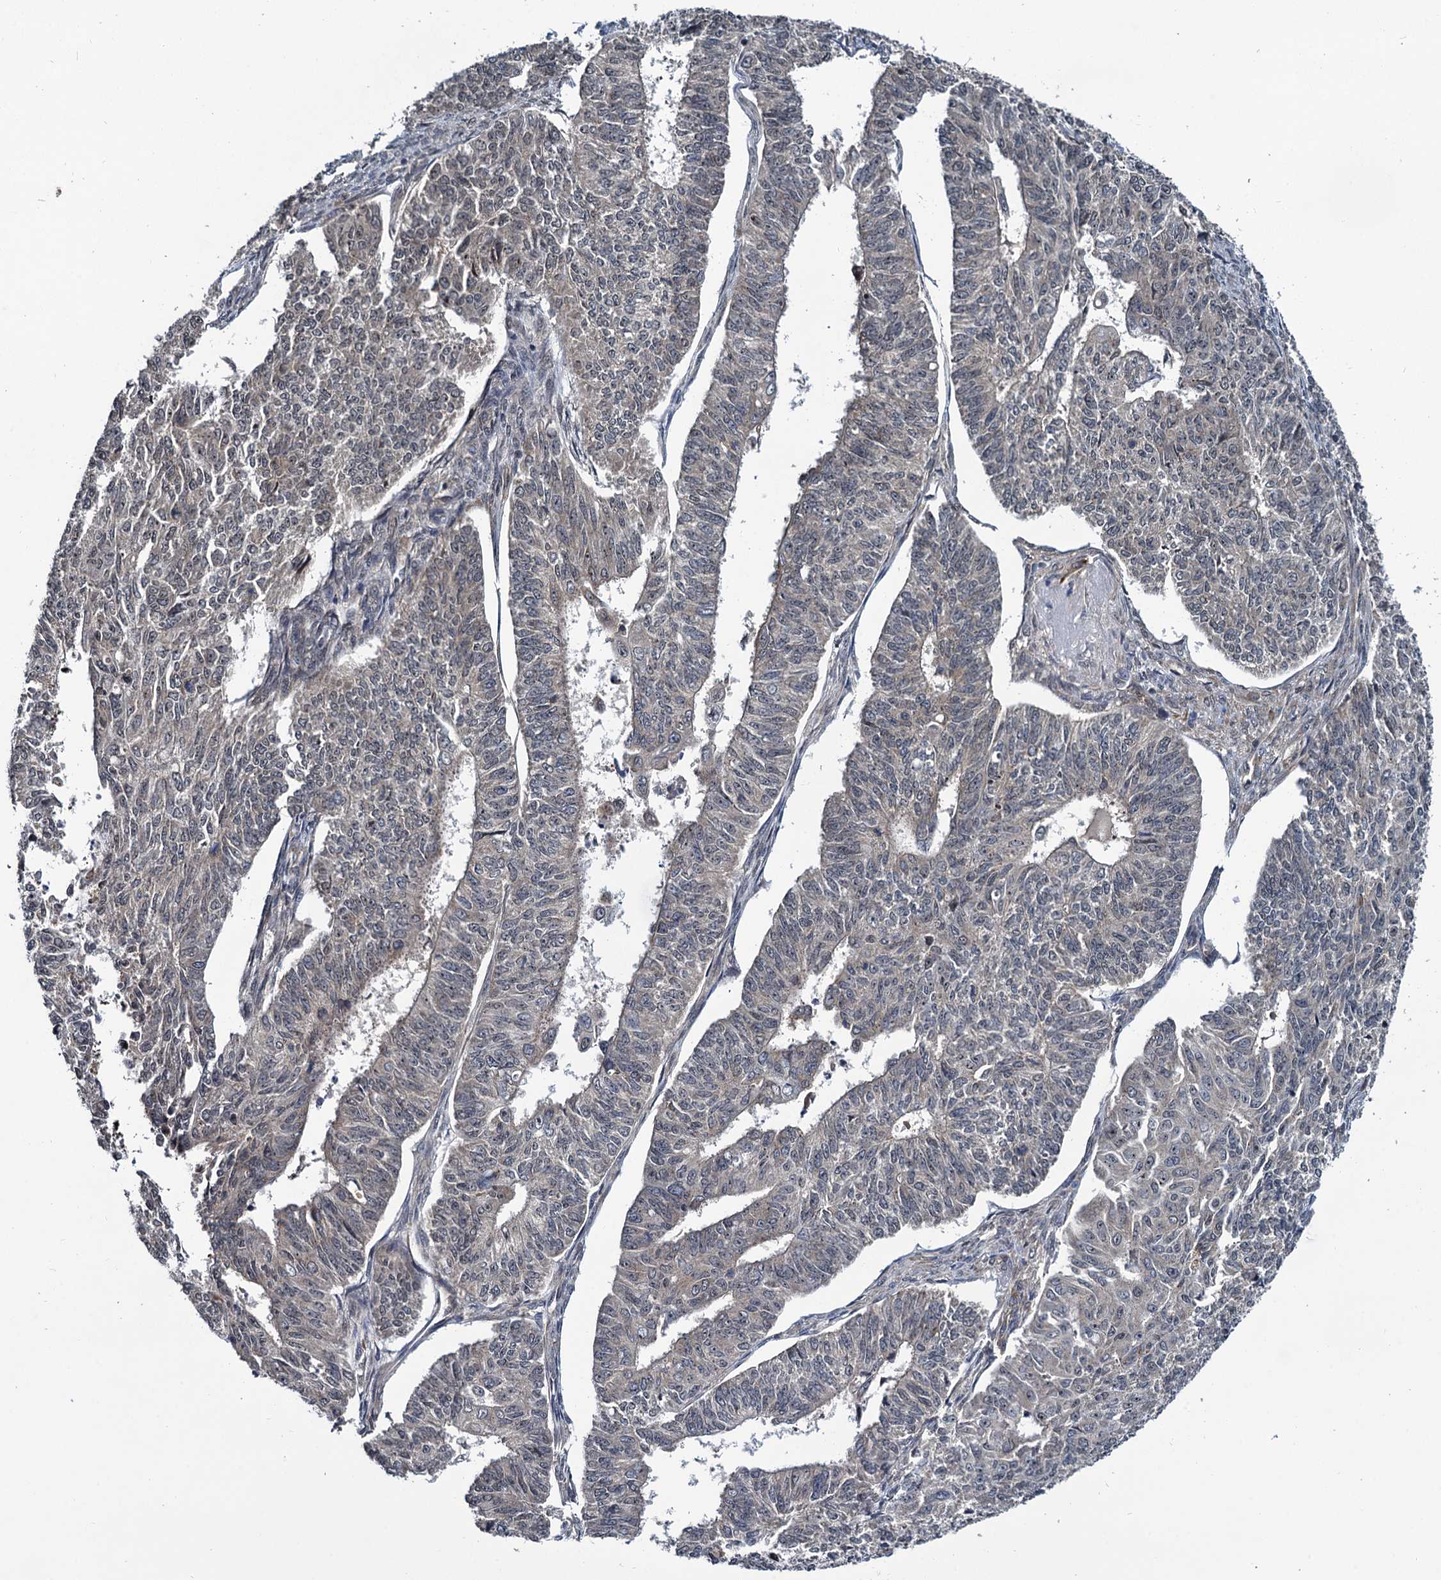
{"staining": {"intensity": "negative", "quantity": "none", "location": "none"}, "tissue": "endometrial cancer", "cell_type": "Tumor cells", "image_type": "cancer", "snomed": [{"axis": "morphology", "description": "Adenocarcinoma, NOS"}, {"axis": "topography", "description": "Endometrium"}], "caption": "Tumor cells are negative for protein expression in human adenocarcinoma (endometrial). (DAB immunohistochemistry, high magnification).", "gene": "ARHGAP42", "patient": {"sex": "female", "age": 32}}